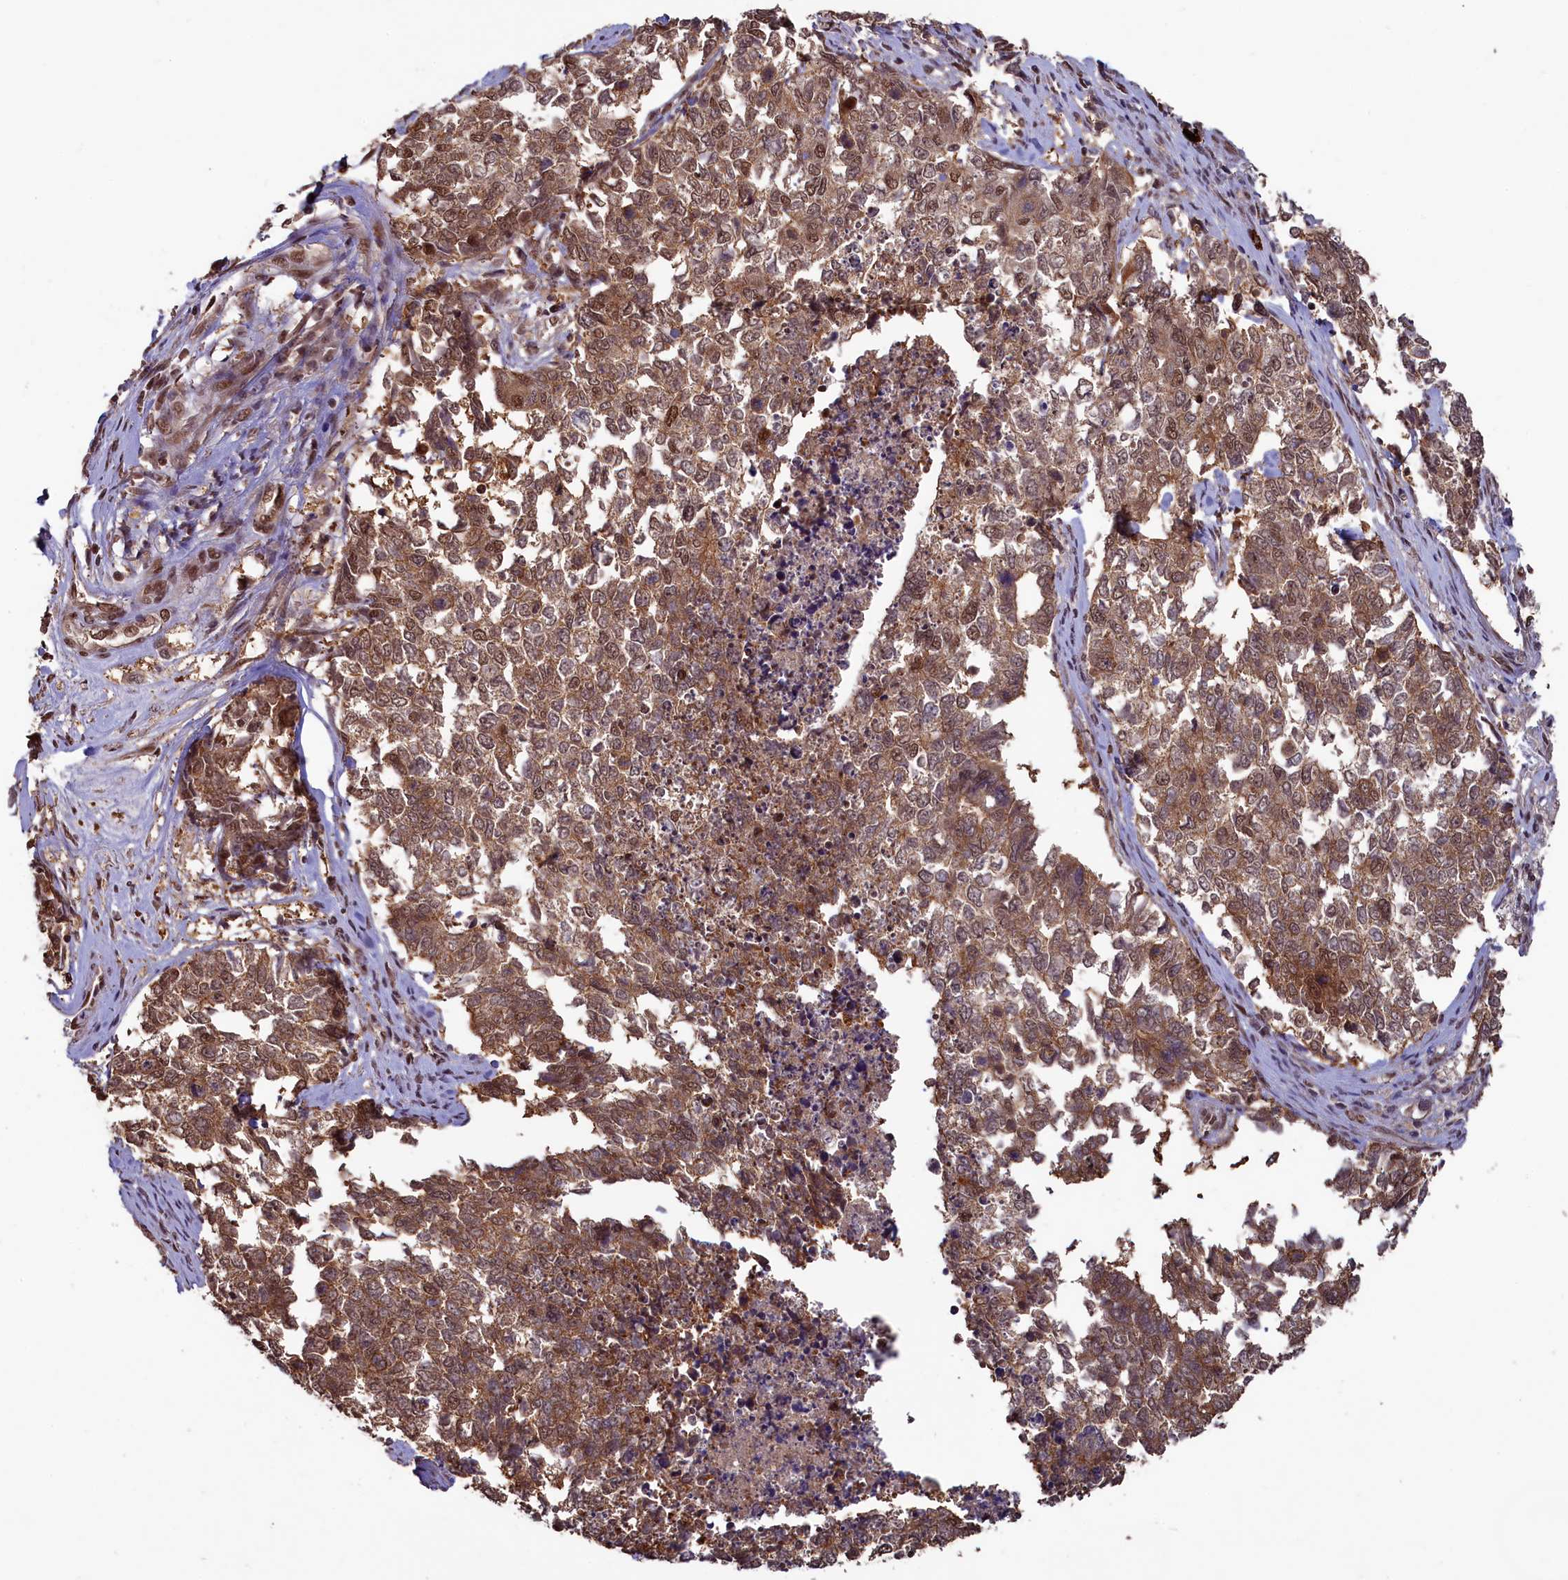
{"staining": {"intensity": "moderate", "quantity": ">75%", "location": "cytoplasmic/membranous,nuclear"}, "tissue": "cervical cancer", "cell_type": "Tumor cells", "image_type": "cancer", "snomed": [{"axis": "morphology", "description": "Squamous cell carcinoma, NOS"}, {"axis": "topography", "description": "Cervix"}], "caption": "Human cervical cancer (squamous cell carcinoma) stained for a protein (brown) exhibits moderate cytoplasmic/membranous and nuclear positive positivity in about >75% of tumor cells.", "gene": "NAE1", "patient": {"sex": "female", "age": 63}}